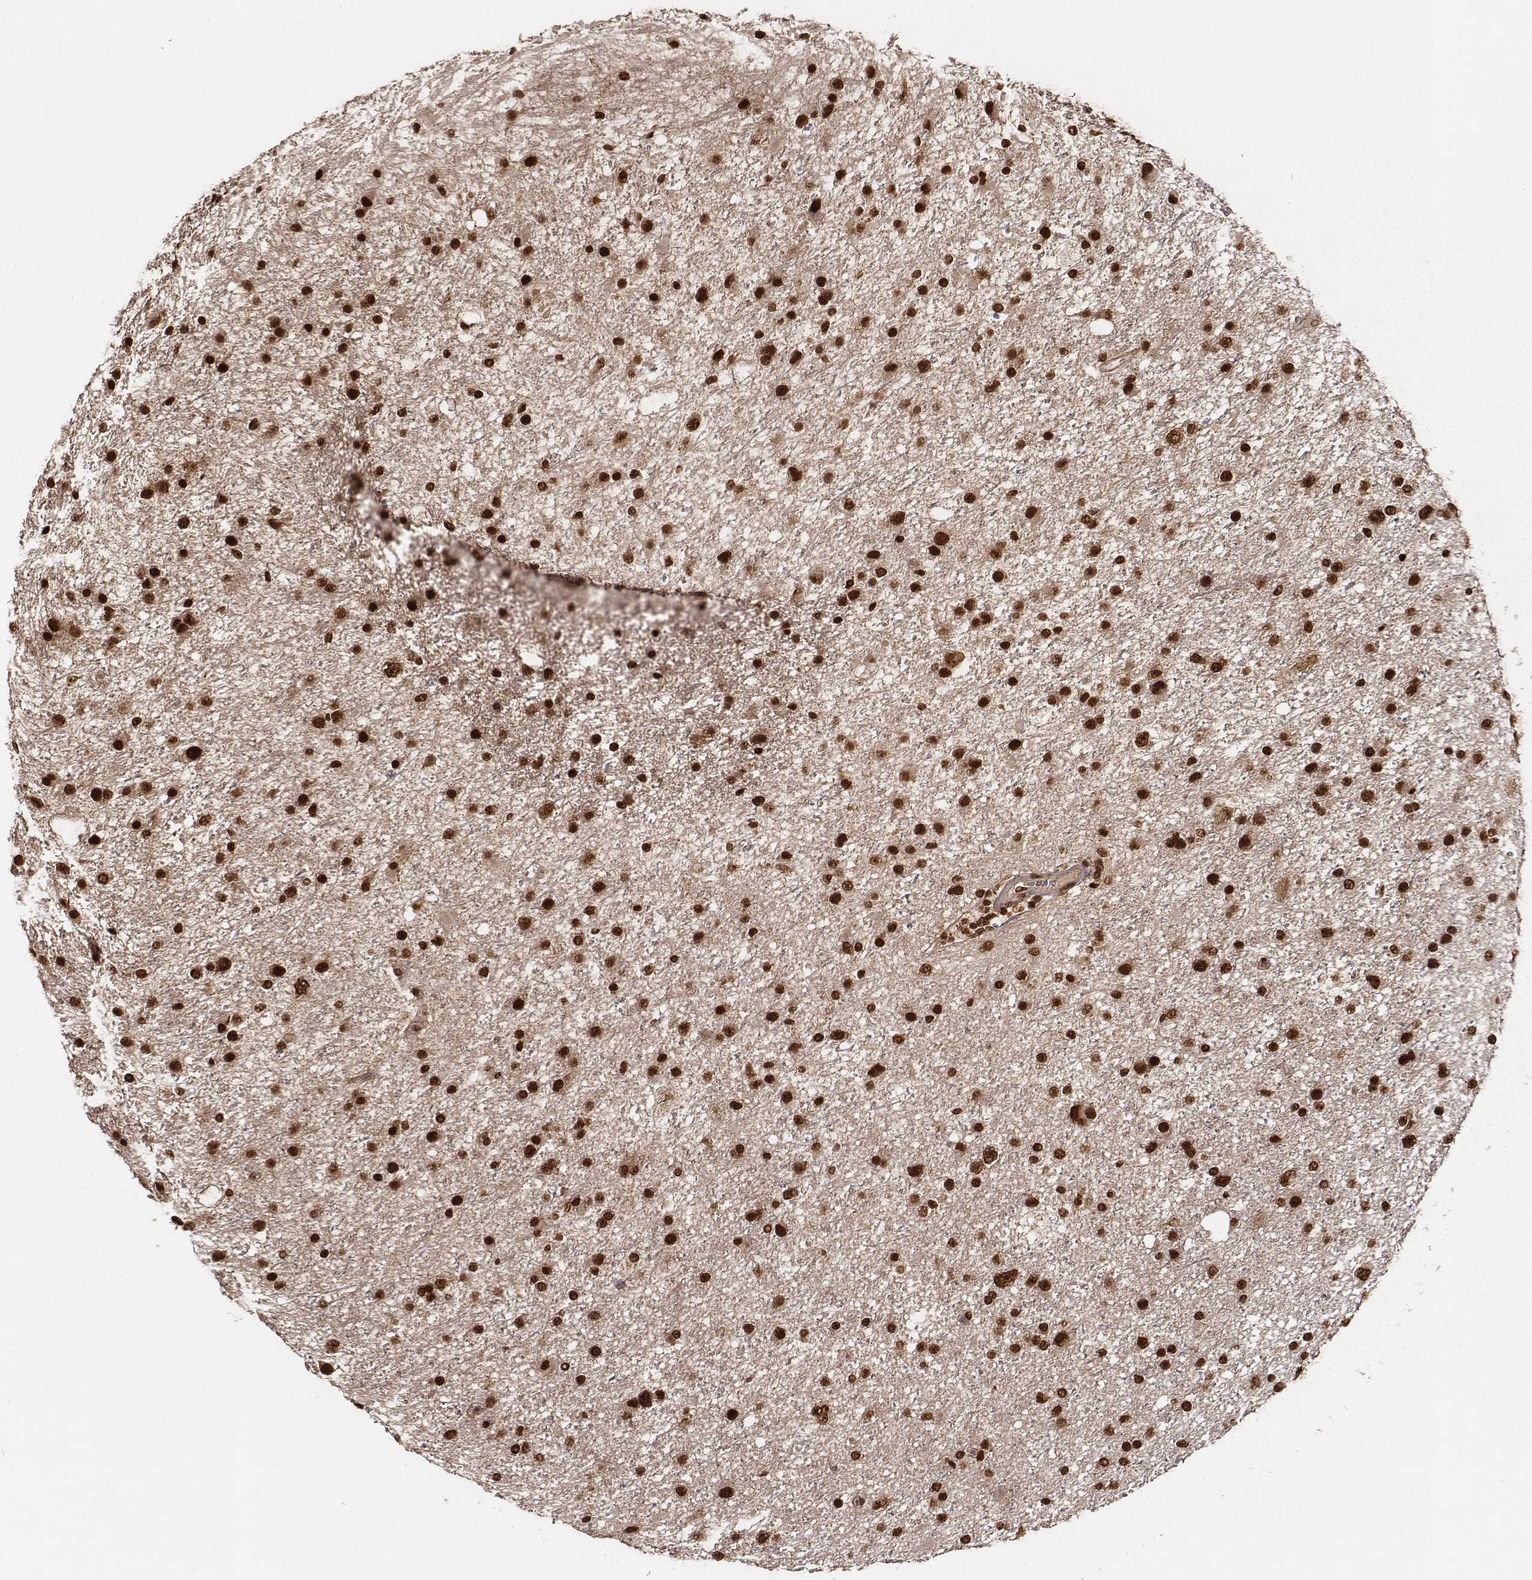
{"staining": {"intensity": "strong", "quantity": ">75%", "location": "cytoplasmic/membranous,nuclear"}, "tissue": "glioma", "cell_type": "Tumor cells", "image_type": "cancer", "snomed": [{"axis": "morphology", "description": "Glioma, malignant, Low grade"}, {"axis": "topography", "description": "Brain"}], "caption": "Immunohistochemistry (IHC) (DAB) staining of human glioma reveals strong cytoplasmic/membranous and nuclear protein positivity in approximately >75% of tumor cells.", "gene": "NFX1", "patient": {"sex": "female", "age": 32}}